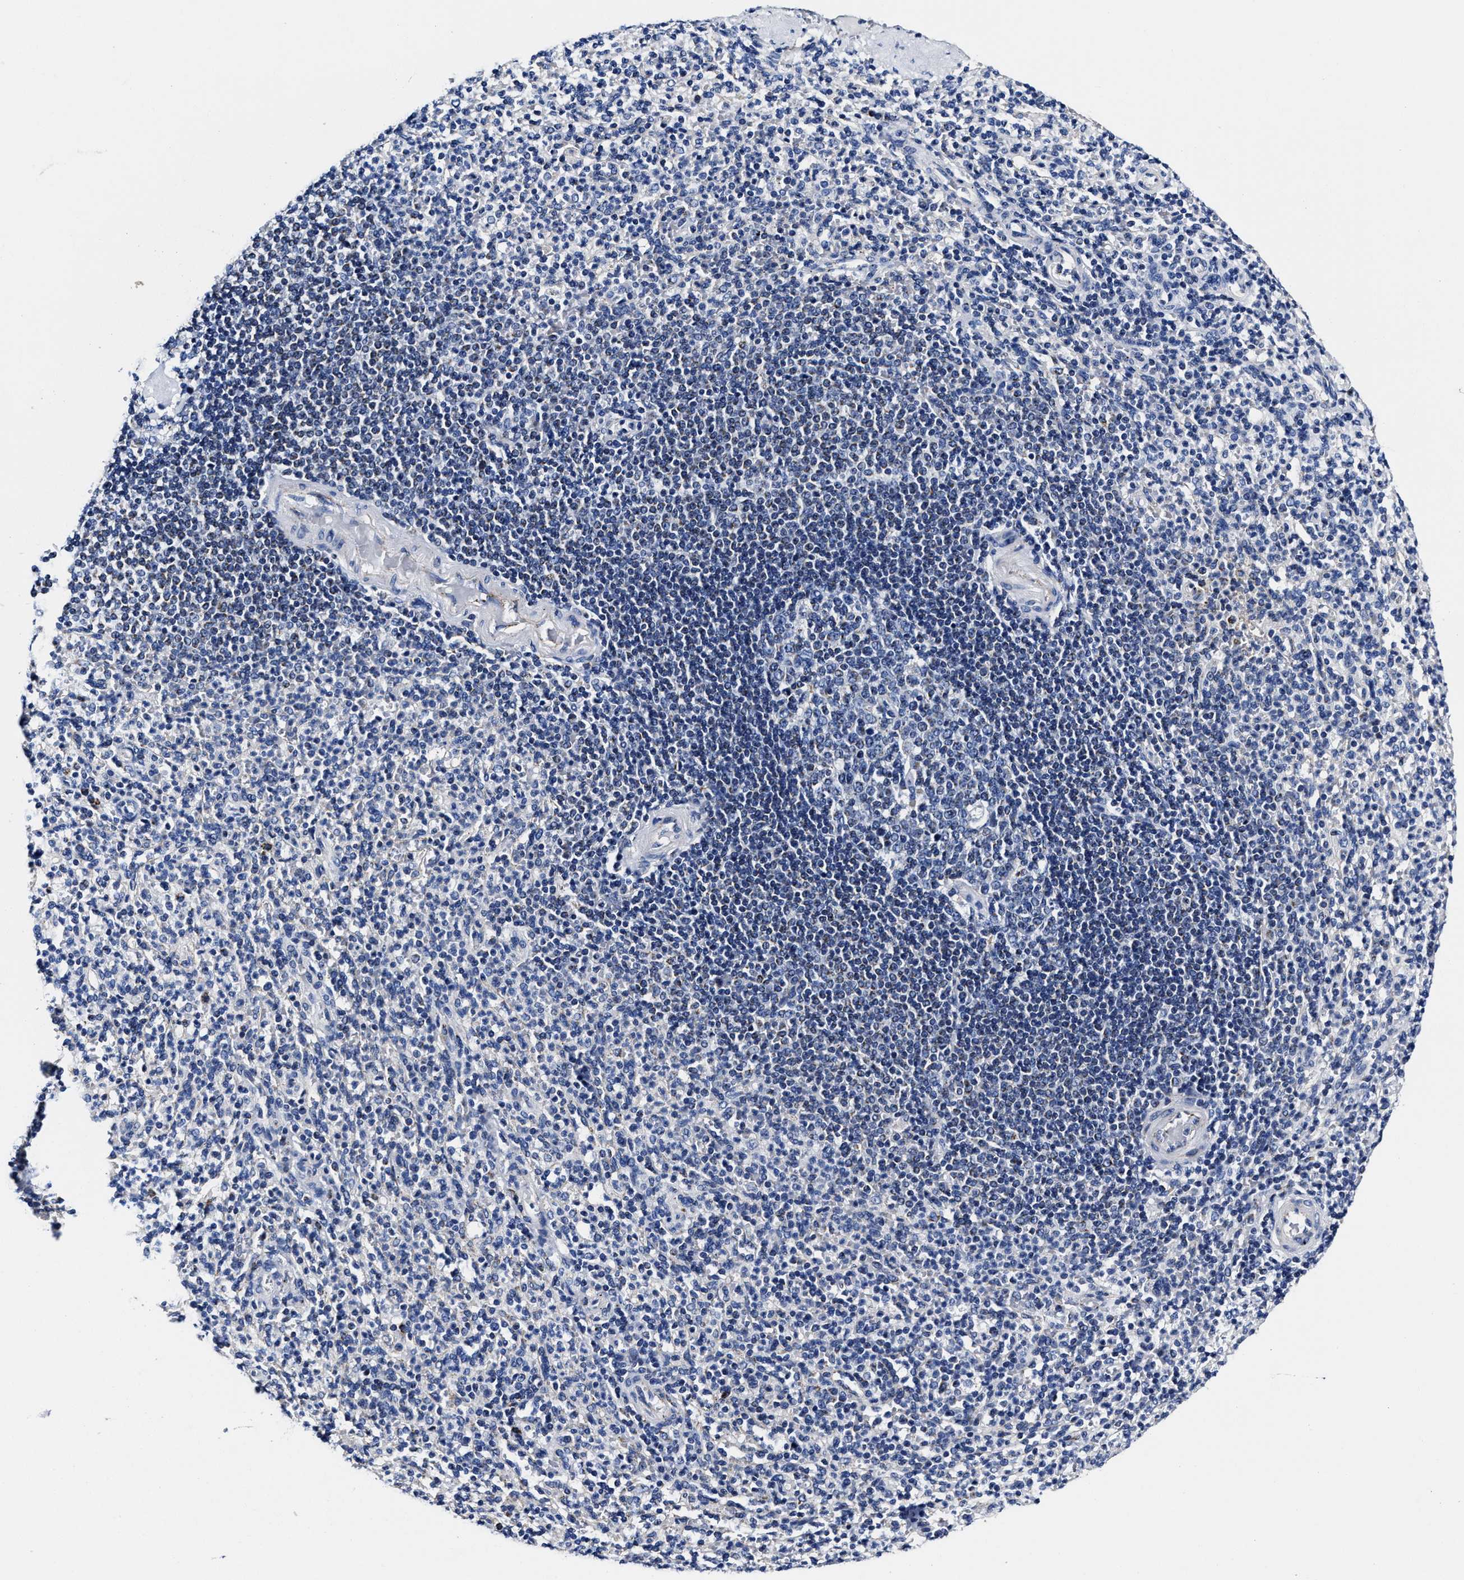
{"staining": {"intensity": "weak", "quantity": "<25%", "location": "cytoplasmic/membranous"}, "tissue": "spleen", "cell_type": "Cells in red pulp", "image_type": "normal", "snomed": [{"axis": "morphology", "description": "Normal tissue, NOS"}, {"axis": "topography", "description": "Spleen"}], "caption": "Immunohistochemical staining of benign spleen exhibits no significant expression in cells in red pulp.", "gene": "HINT2", "patient": {"sex": "male", "age": 36}}